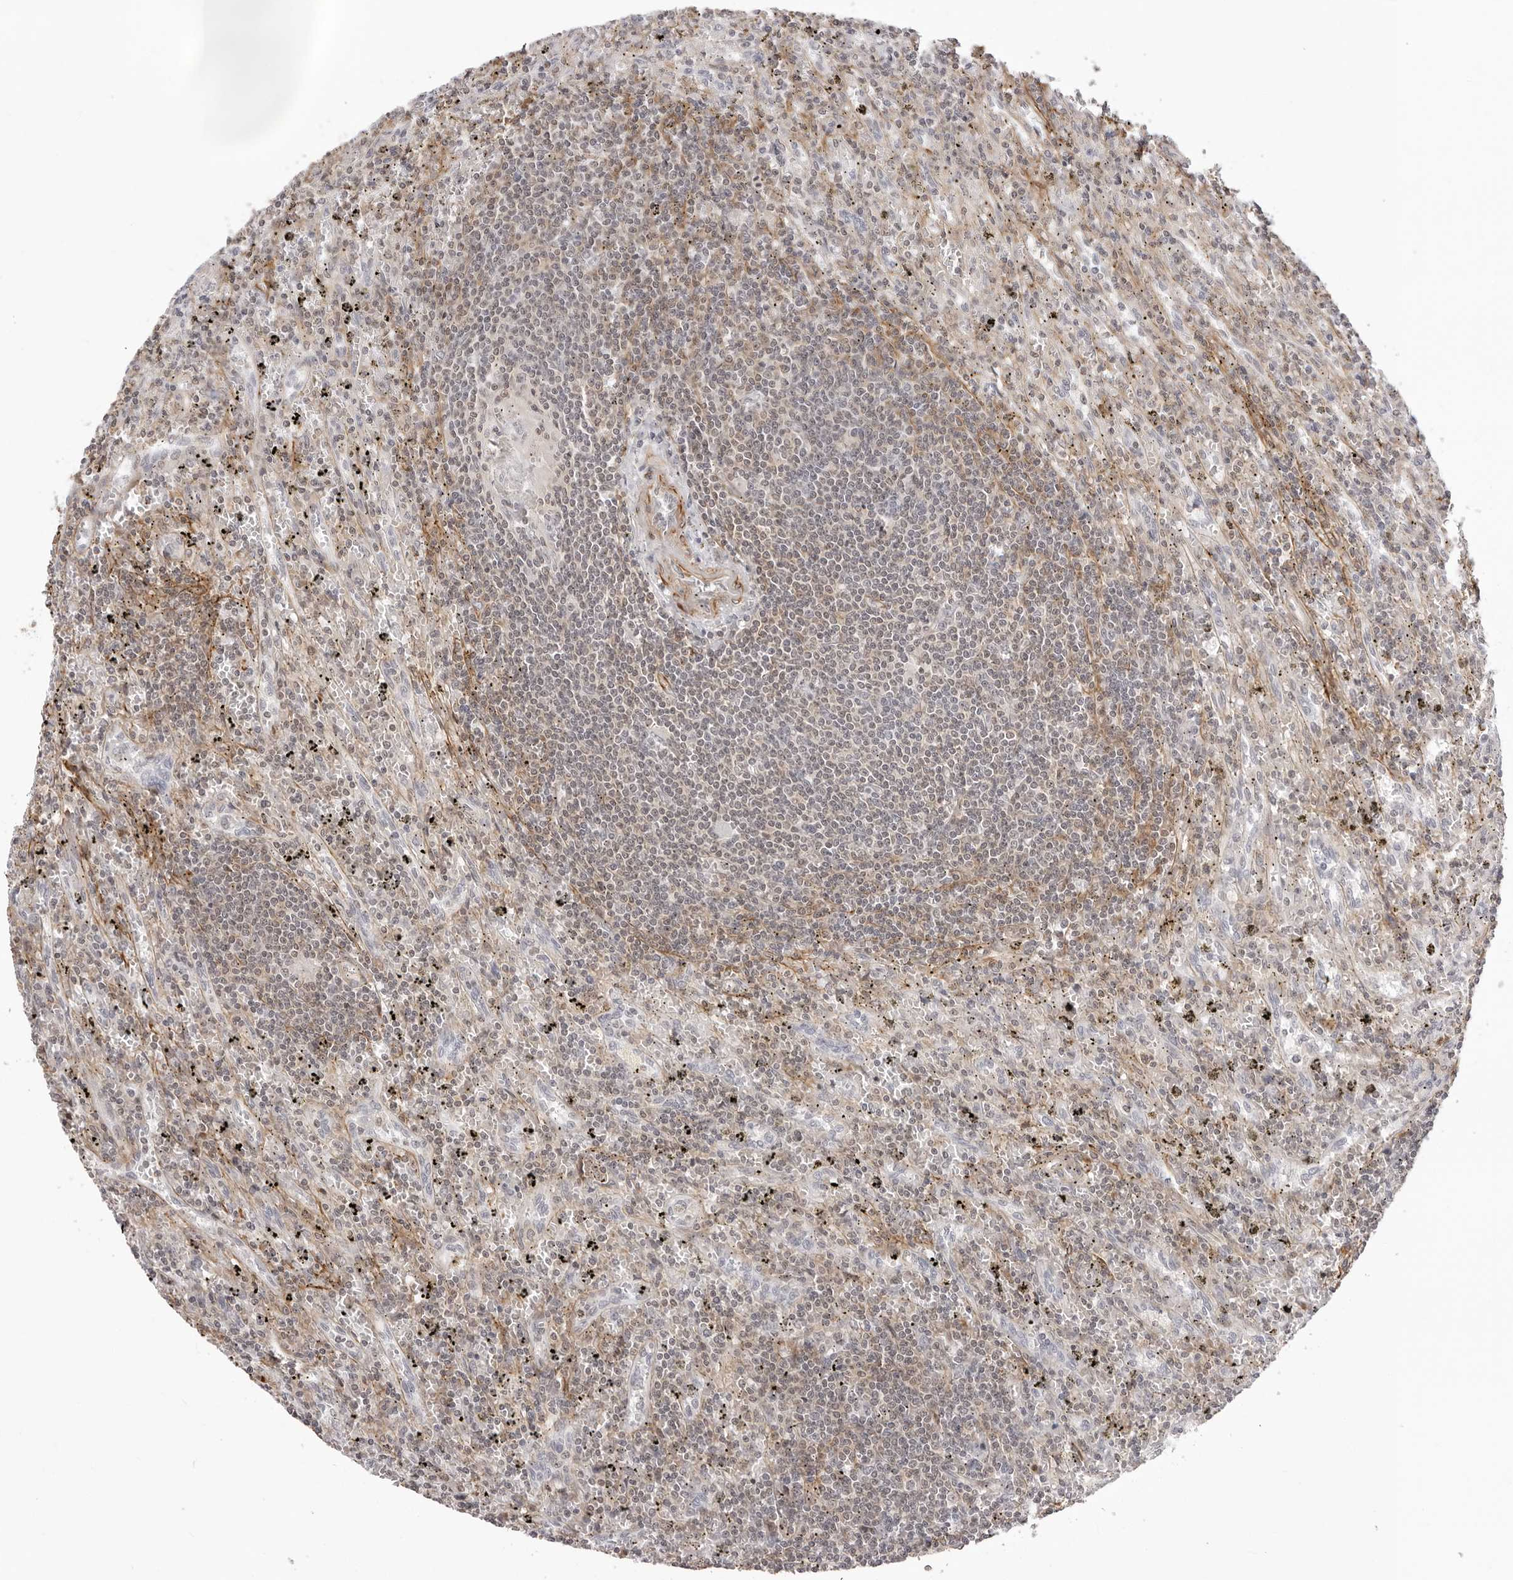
{"staining": {"intensity": "weak", "quantity": "<25%", "location": "cytoplasmic/membranous"}, "tissue": "lymphoma", "cell_type": "Tumor cells", "image_type": "cancer", "snomed": [{"axis": "morphology", "description": "Malignant lymphoma, non-Hodgkin's type, Low grade"}, {"axis": "topography", "description": "Spleen"}], "caption": "Malignant lymphoma, non-Hodgkin's type (low-grade) was stained to show a protein in brown. There is no significant expression in tumor cells.", "gene": "UNK", "patient": {"sex": "male", "age": 76}}